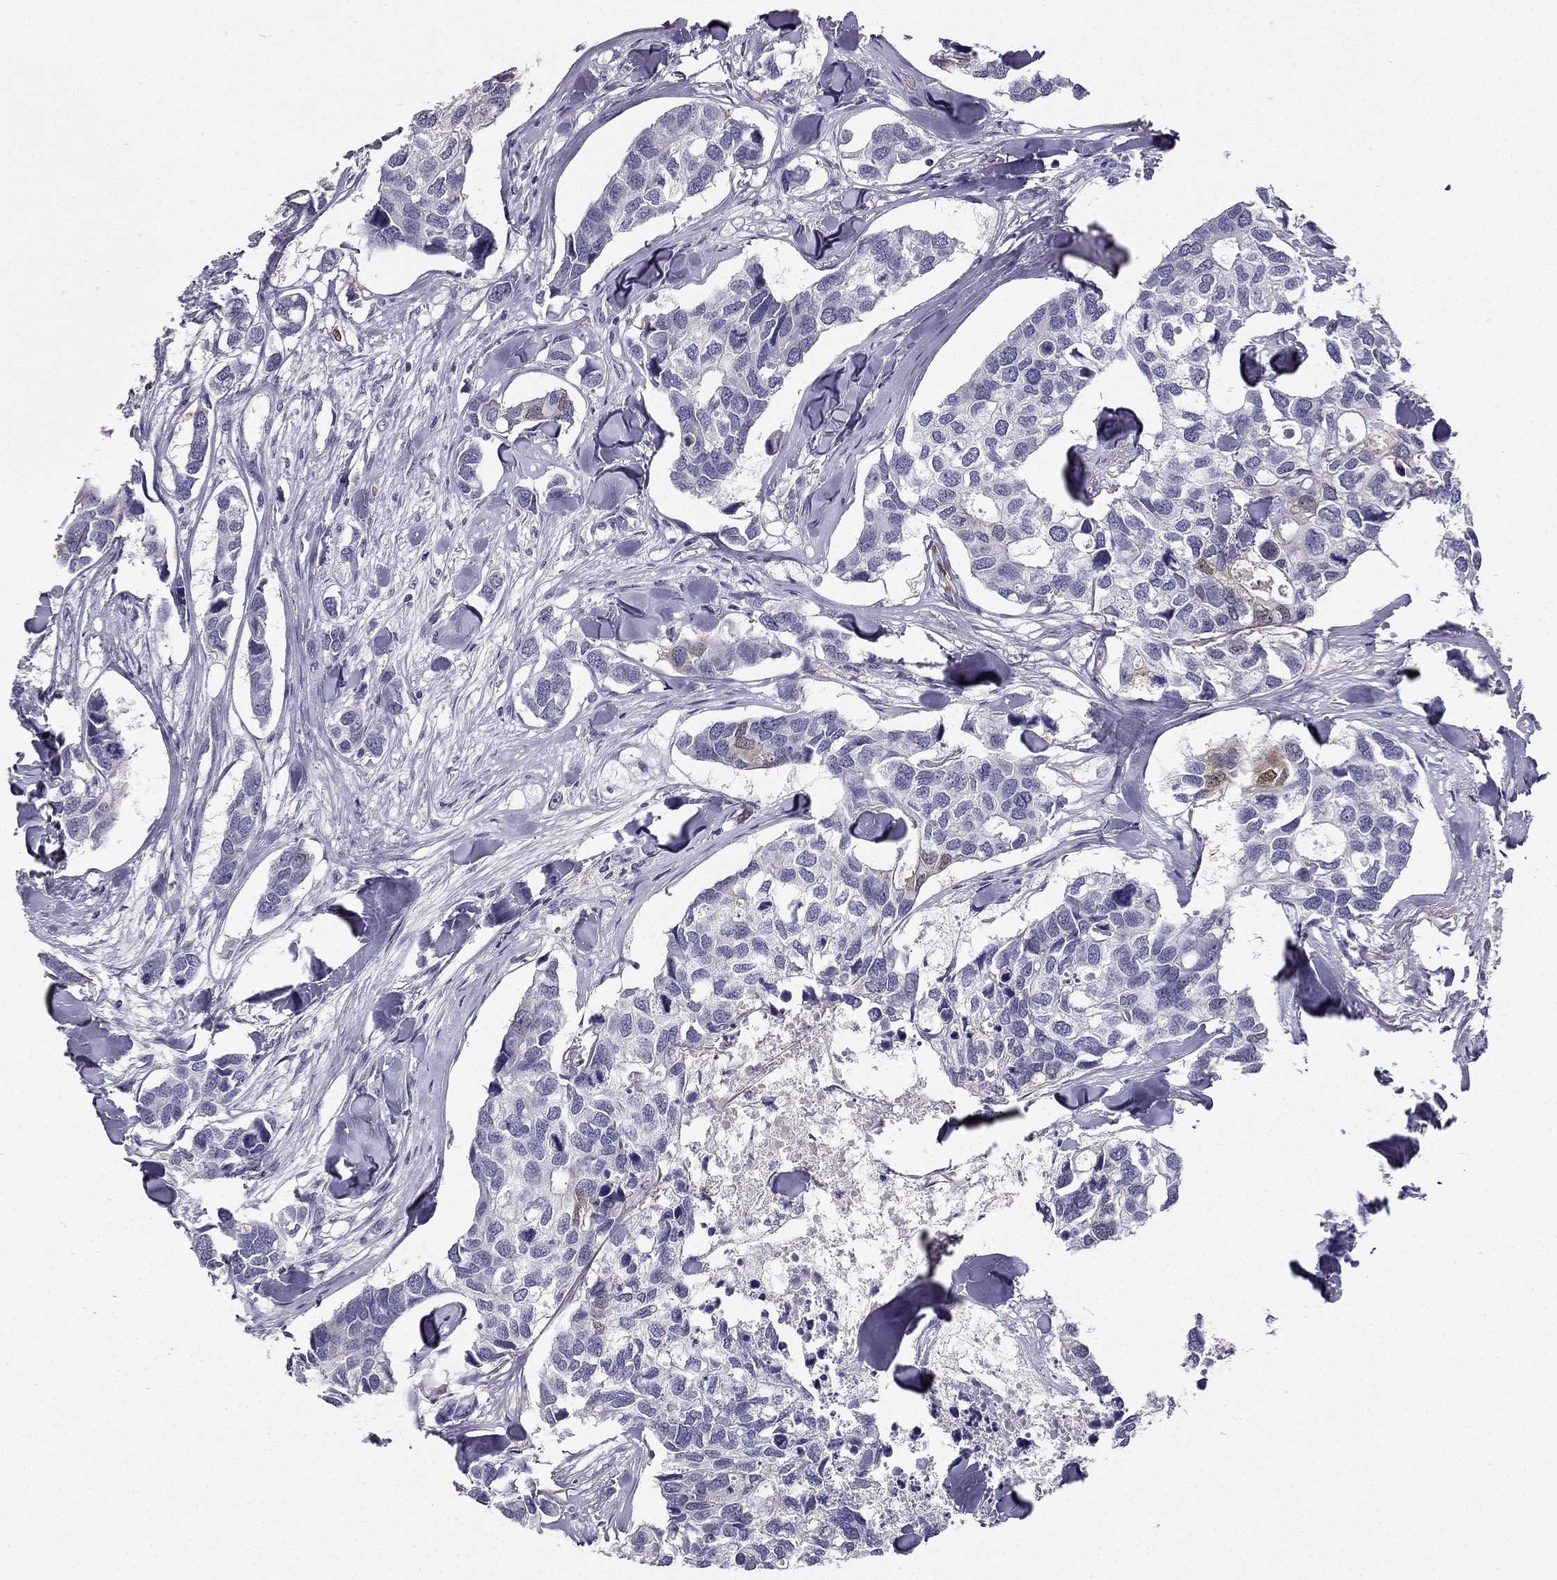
{"staining": {"intensity": "negative", "quantity": "none", "location": "none"}, "tissue": "breast cancer", "cell_type": "Tumor cells", "image_type": "cancer", "snomed": [{"axis": "morphology", "description": "Duct carcinoma"}, {"axis": "topography", "description": "Breast"}], "caption": "A photomicrograph of intraductal carcinoma (breast) stained for a protein demonstrates no brown staining in tumor cells. (Stains: DAB (3,3'-diaminobenzidine) IHC with hematoxylin counter stain, Microscopy: brightfield microscopy at high magnification).", "gene": "CALB2", "patient": {"sex": "female", "age": 83}}